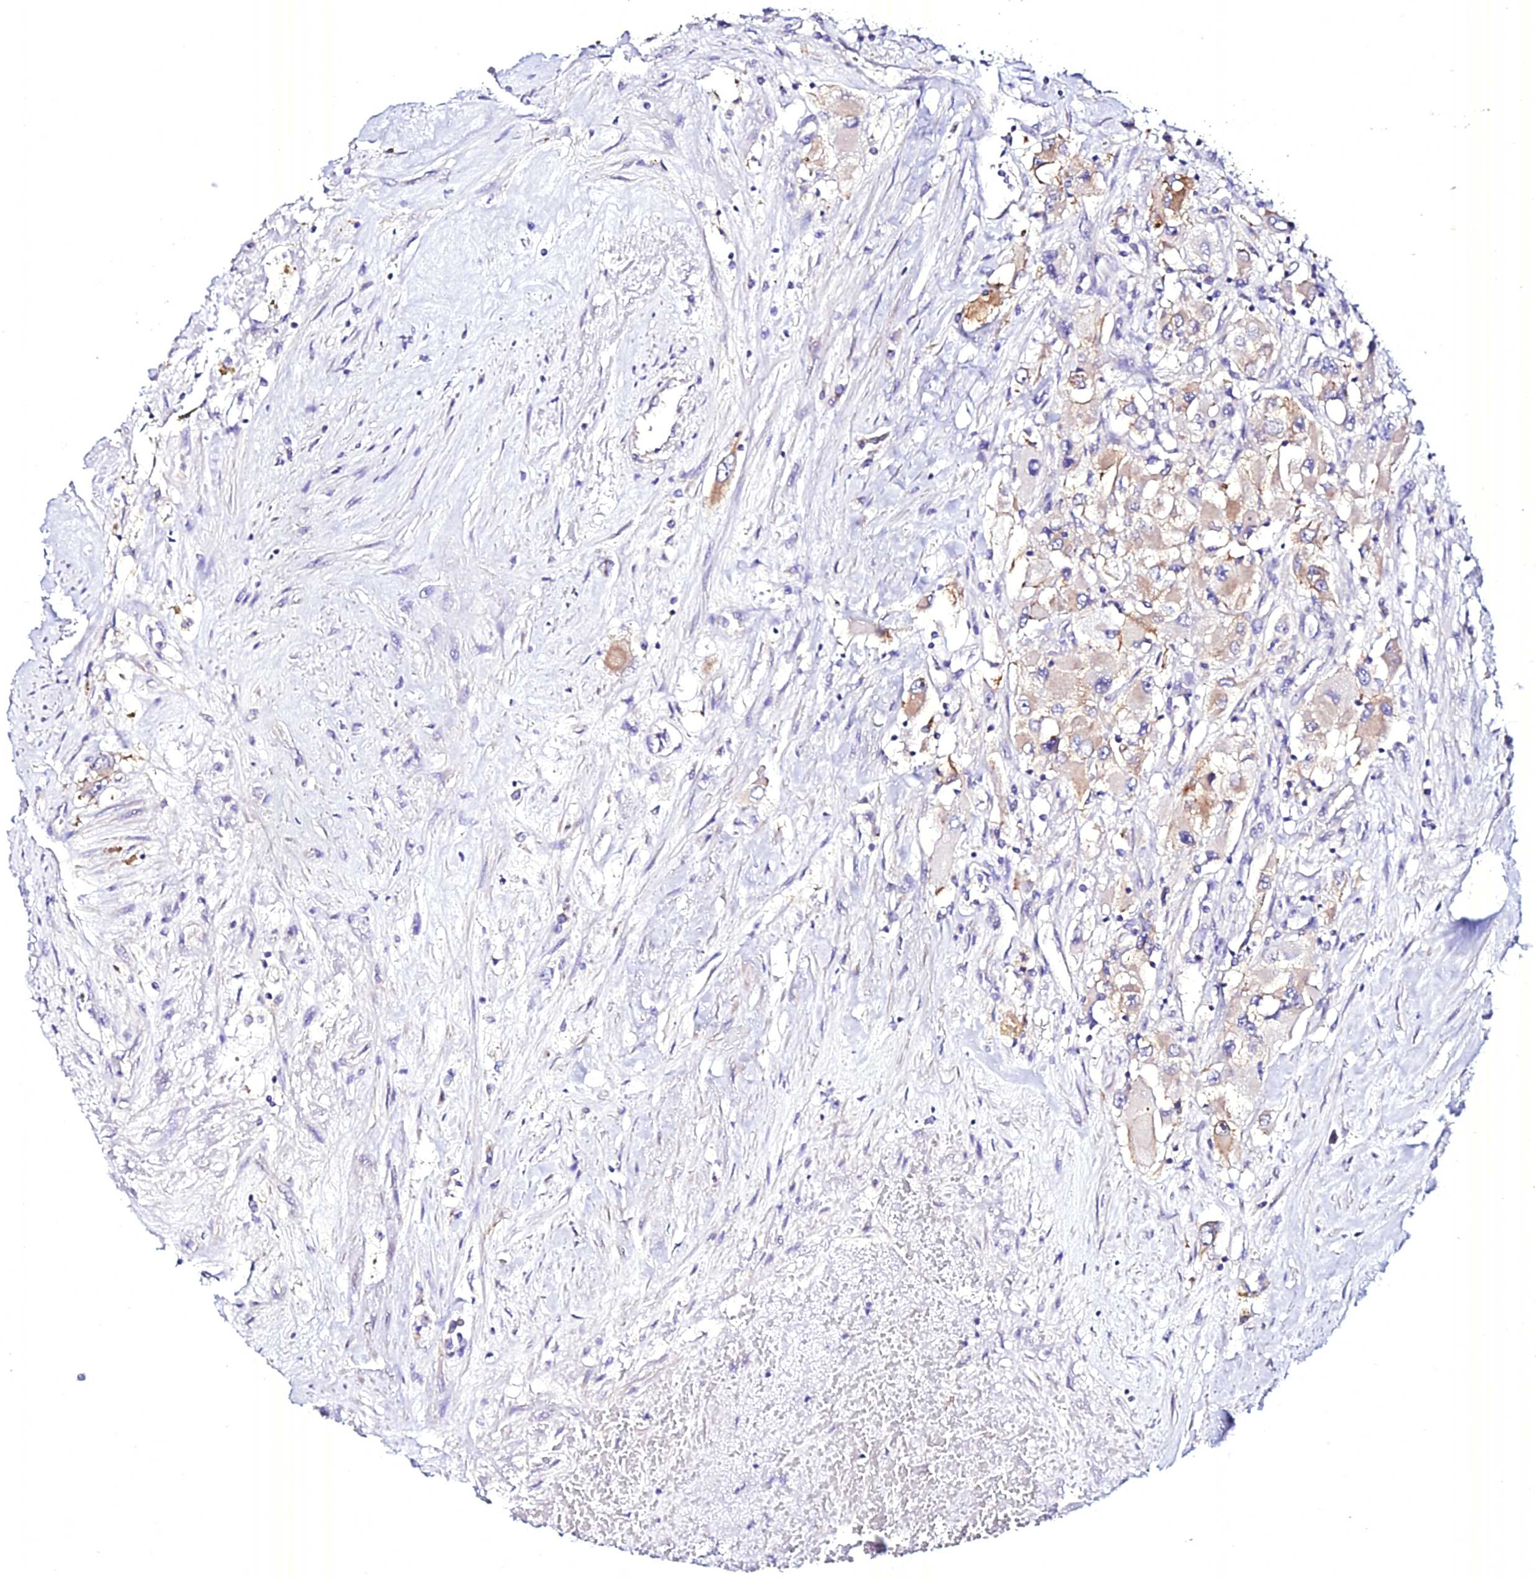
{"staining": {"intensity": "negative", "quantity": "none", "location": "none"}, "tissue": "renal cancer", "cell_type": "Tumor cells", "image_type": "cancer", "snomed": [{"axis": "morphology", "description": "Adenocarcinoma, NOS"}, {"axis": "topography", "description": "Kidney"}], "caption": "DAB immunohistochemical staining of renal cancer shows no significant positivity in tumor cells. (DAB immunohistochemistry (IHC) visualized using brightfield microscopy, high magnification).", "gene": "ATG16L2", "patient": {"sex": "female", "age": 52}}